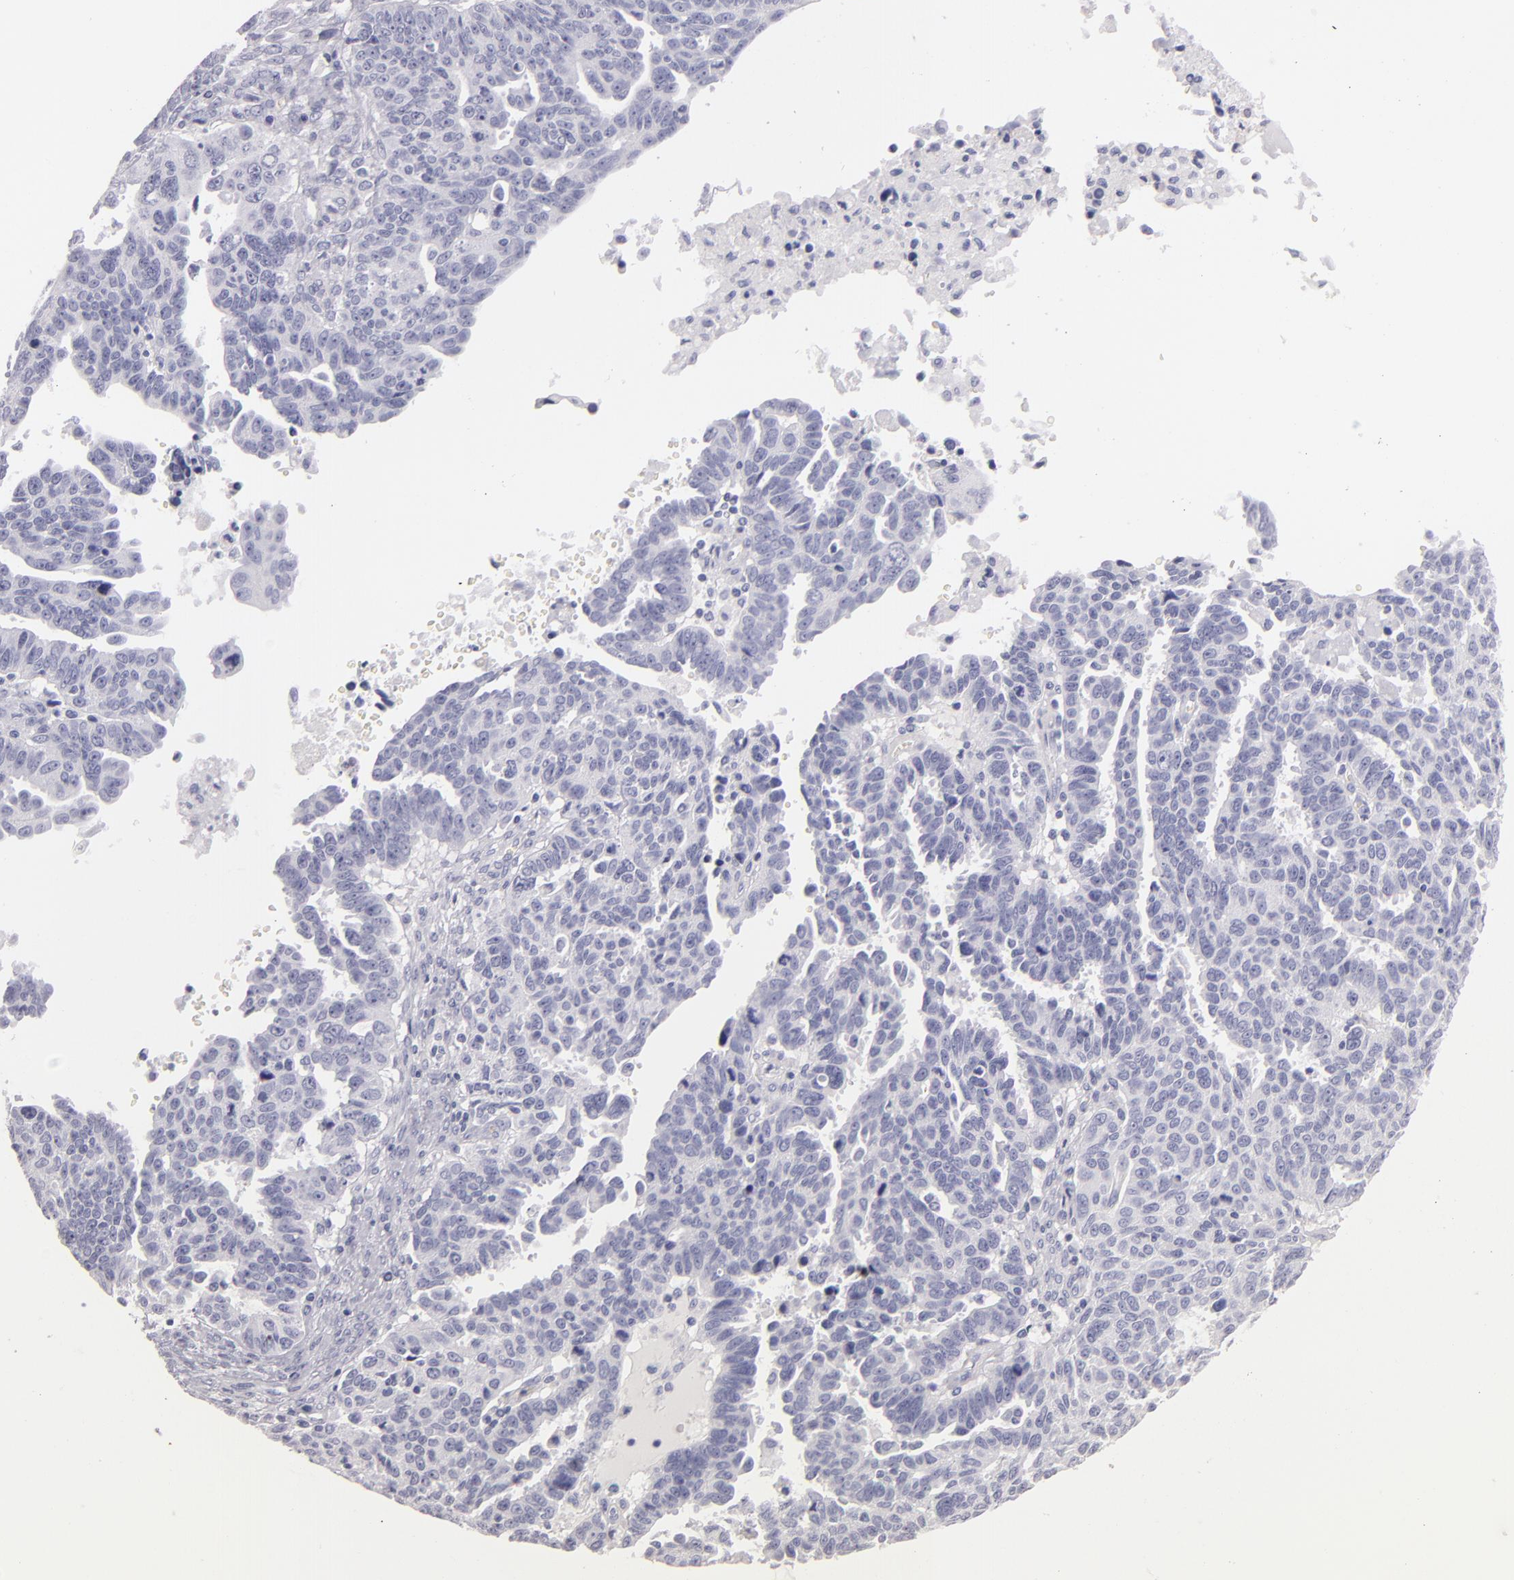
{"staining": {"intensity": "negative", "quantity": "none", "location": "none"}, "tissue": "ovarian cancer", "cell_type": "Tumor cells", "image_type": "cancer", "snomed": [{"axis": "morphology", "description": "Carcinoma, endometroid"}, {"axis": "morphology", "description": "Cystadenocarcinoma, serous, NOS"}, {"axis": "topography", "description": "Ovary"}], "caption": "The histopathology image exhibits no significant staining in tumor cells of ovarian cancer (serous cystadenocarcinoma).", "gene": "FABP1", "patient": {"sex": "female", "age": 45}}